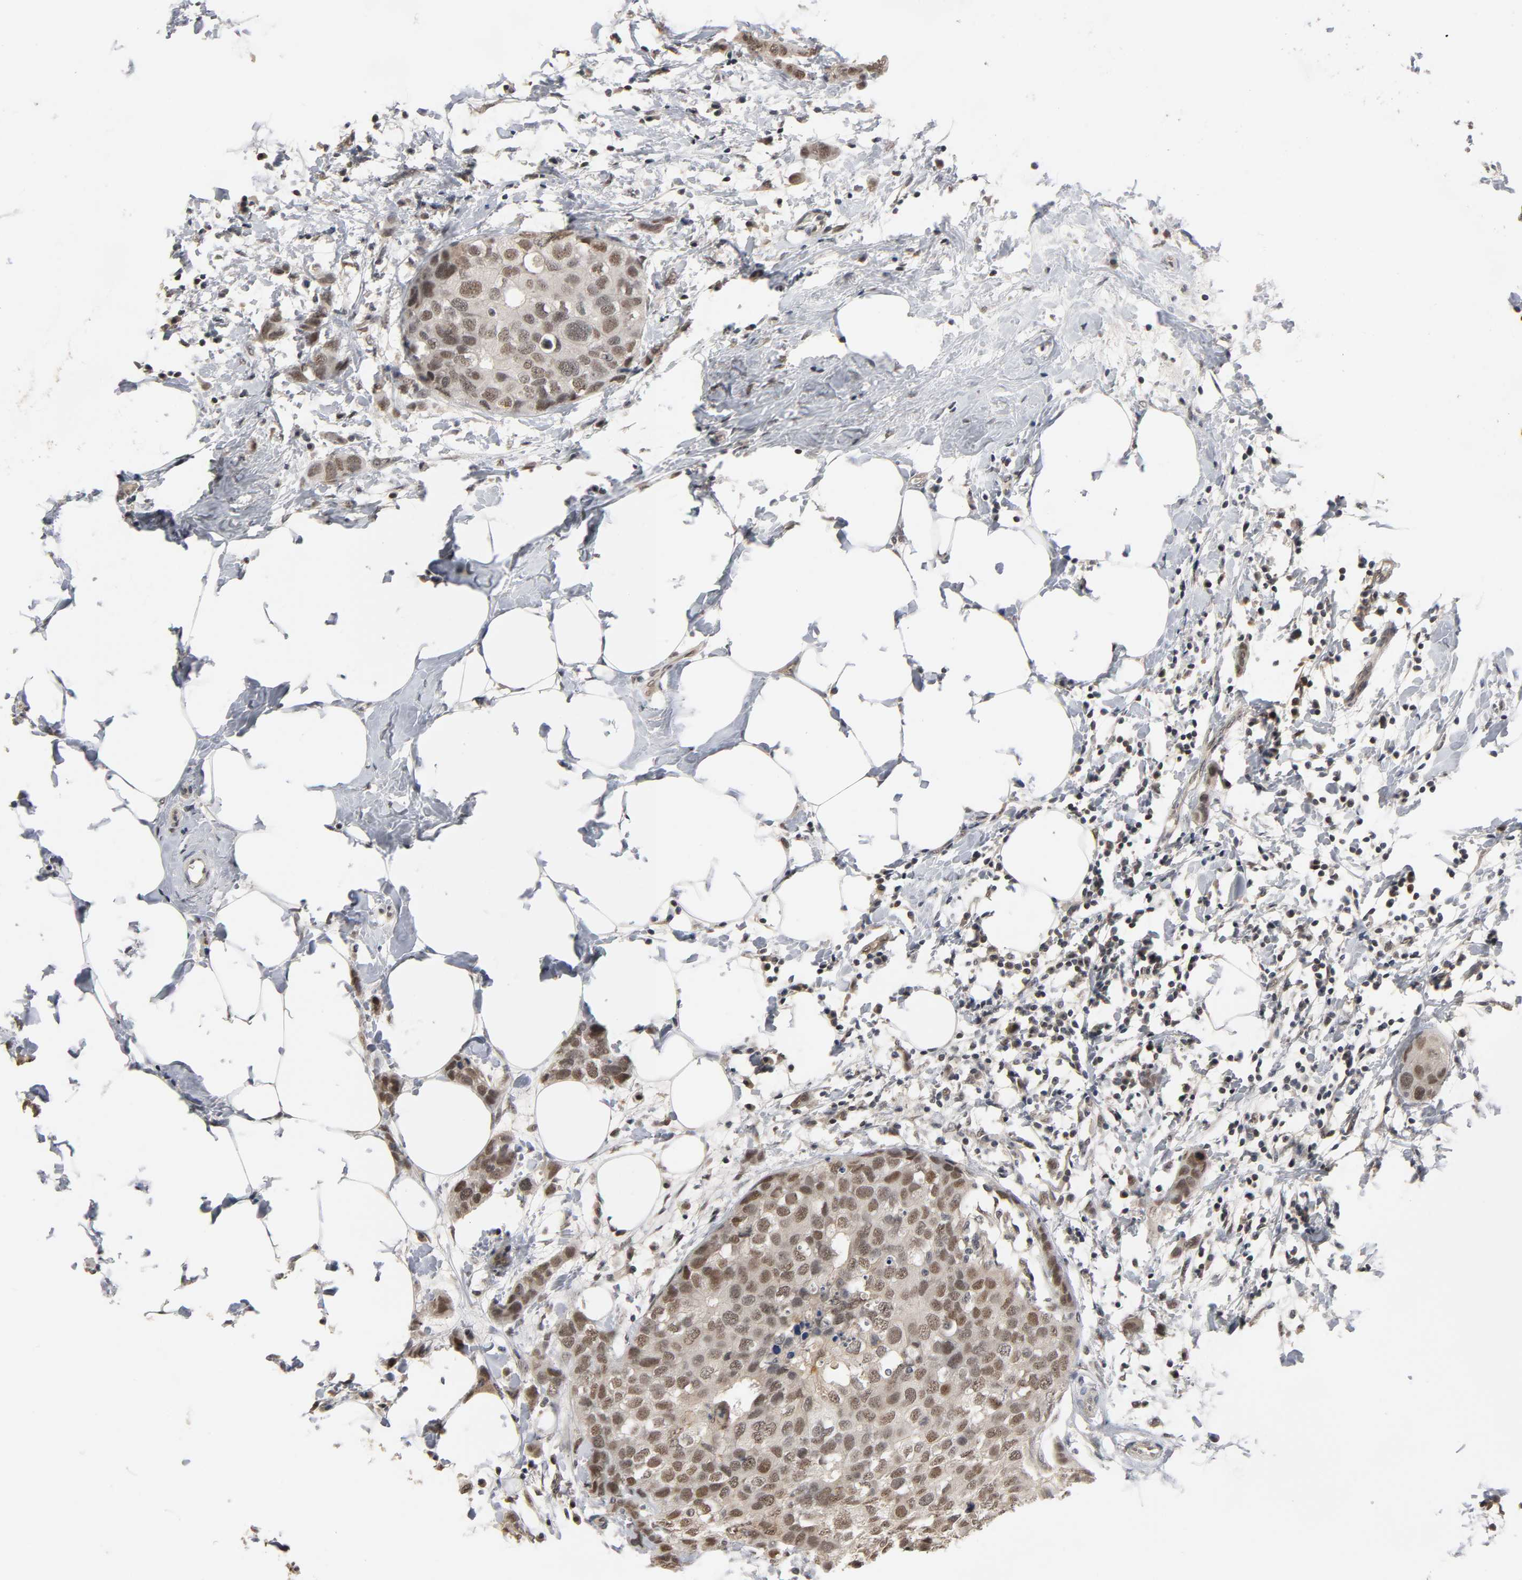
{"staining": {"intensity": "moderate", "quantity": ">75%", "location": "cytoplasmic/membranous,nuclear"}, "tissue": "breast cancer", "cell_type": "Tumor cells", "image_type": "cancer", "snomed": [{"axis": "morphology", "description": "Normal tissue, NOS"}, {"axis": "morphology", "description": "Duct carcinoma"}, {"axis": "topography", "description": "Breast"}], "caption": "Breast cancer (intraductal carcinoma) was stained to show a protein in brown. There is medium levels of moderate cytoplasmic/membranous and nuclear staining in about >75% of tumor cells.", "gene": "HTR1E", "patient": {"sex": "female", "age": 50}}